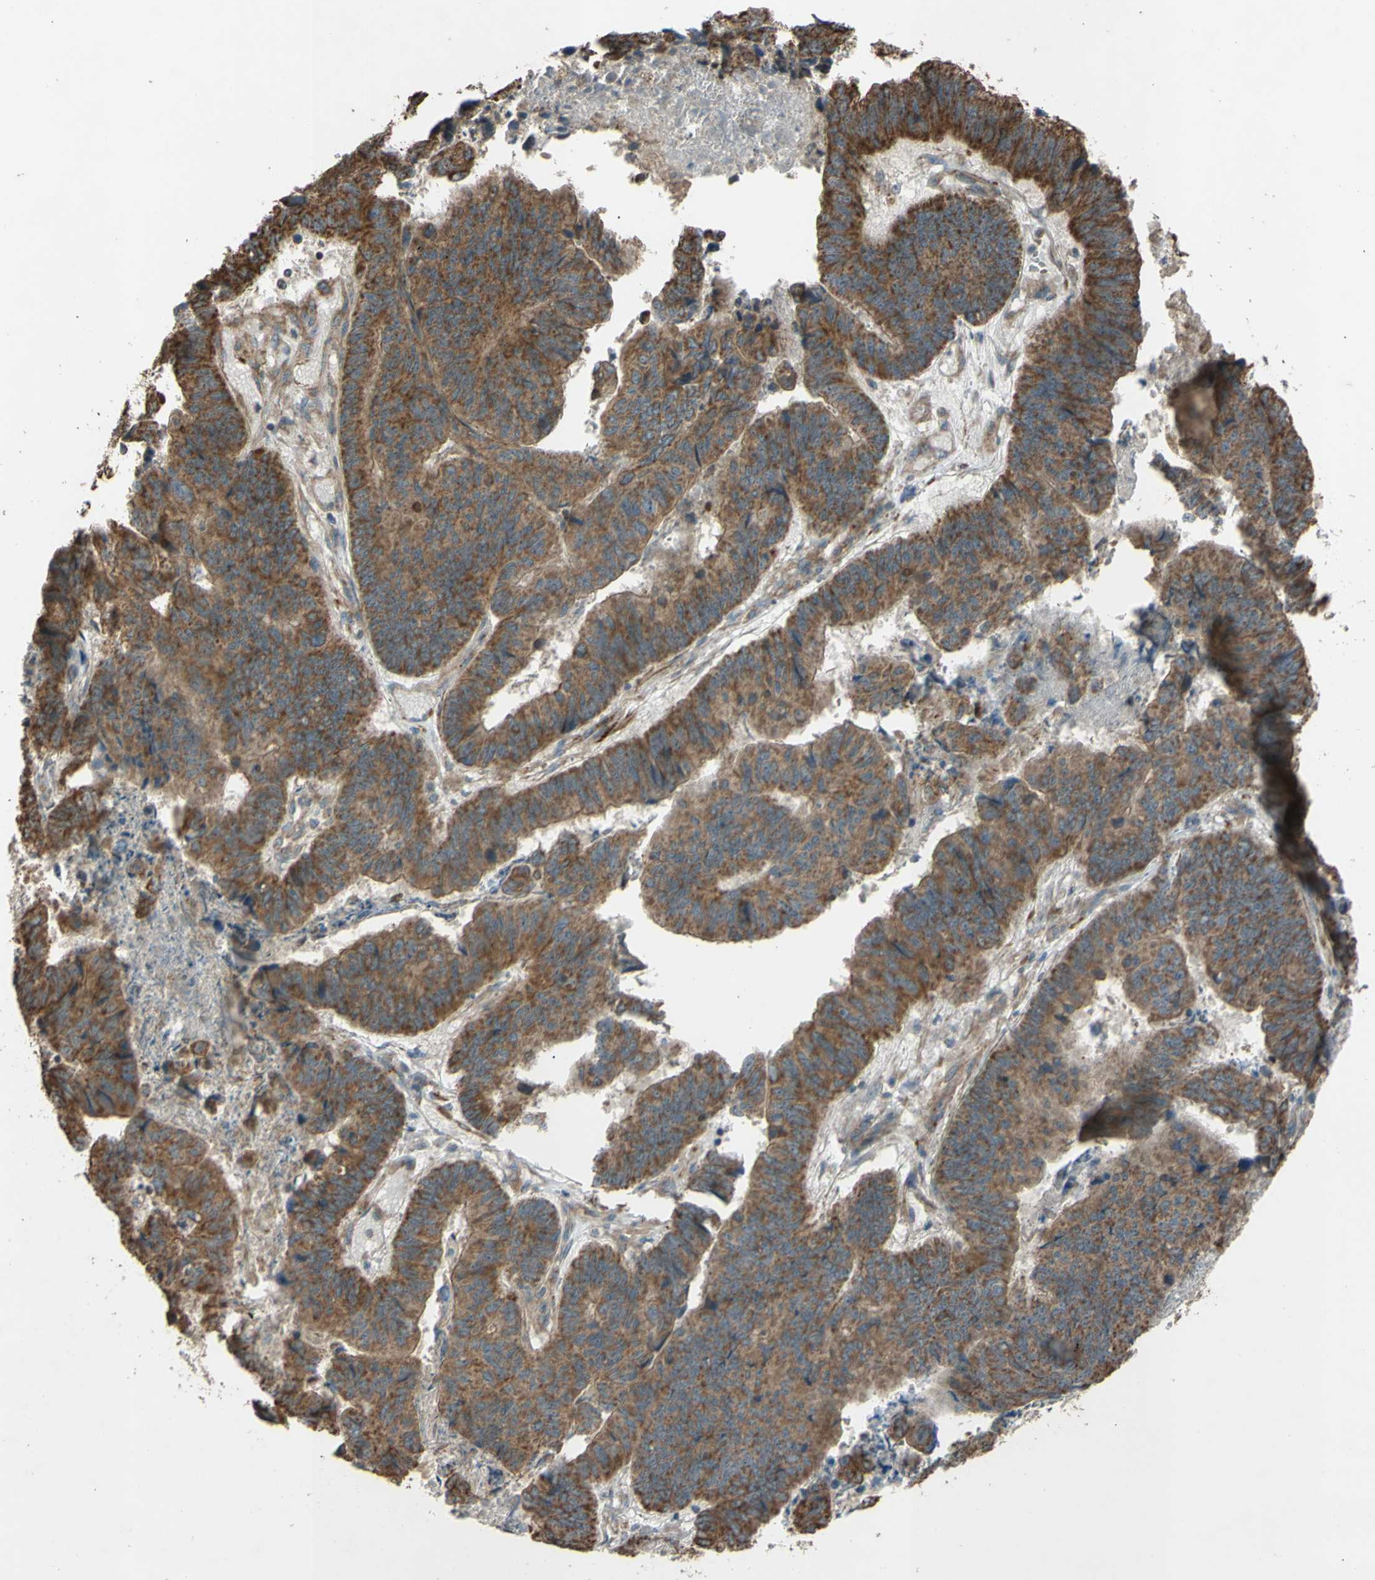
{"staining": {"intensity": "moderate", "quantity": ">75%", "location": "cytoplasmic/membranous"}, "tissue": "stomach cancer", "cell_type": "Tumor cells", "image_type": "cancer", "snomed": [{"axis": "morphology", "description": "Adenocarcinoma, NOS"}, {"axis": "topography", "description": "Stomach, lower"}], "caption": "Protein staining of stomach adenocarcinoma tissue demonstrates moderate cytoplasmic/membranous positivity in approximately >75% of tumor cells.", "gene": "ACOT8", "patient": {"sex": "male", "age": 77}}